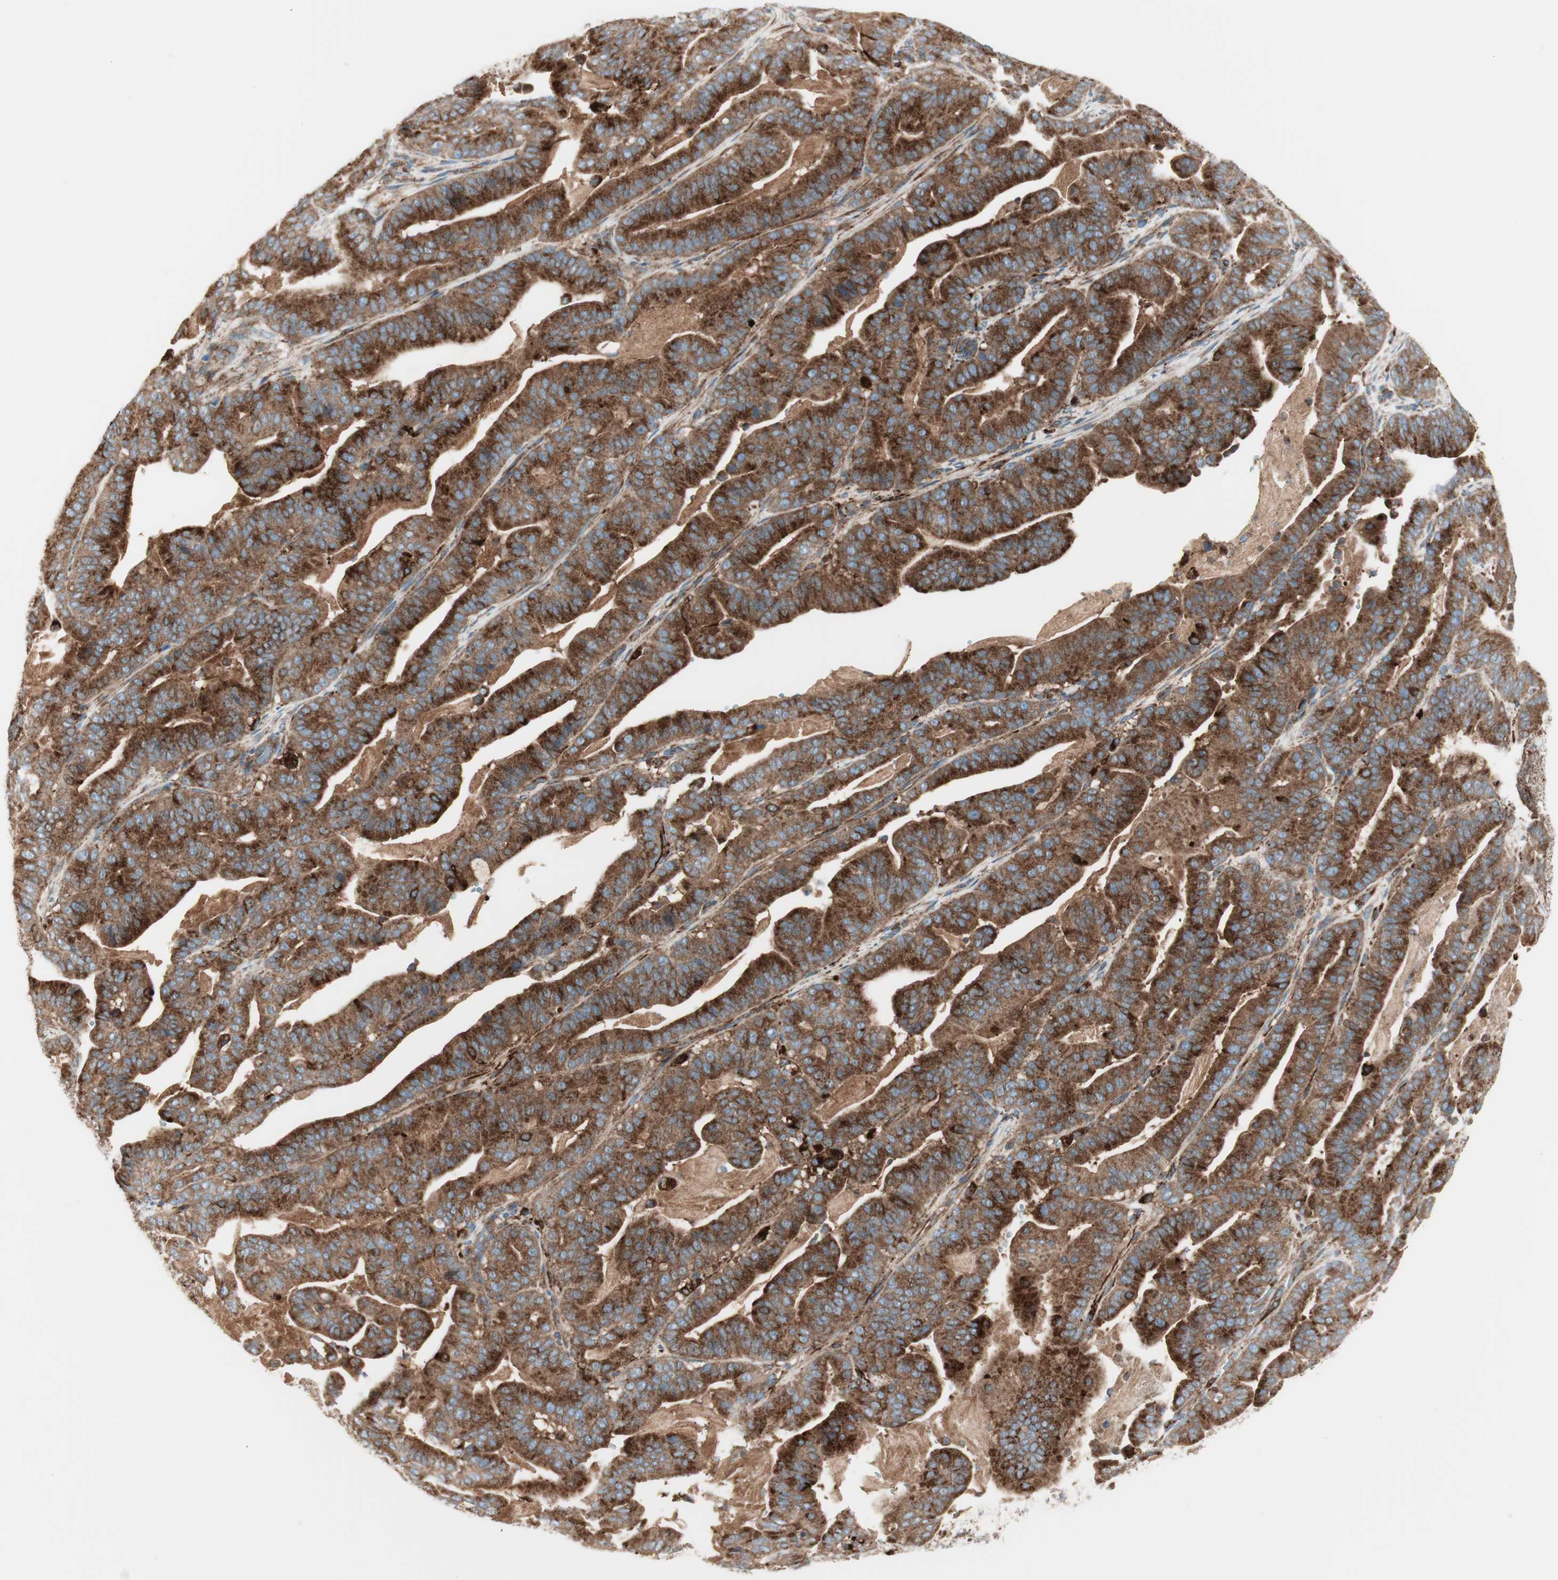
{"staining": {"intensity": "moderate", "quantity": ">75%", "location": "cytoplasmic/membranous"}, "tissue": "pancreatic cancer", "cell_type": "Tumor cells", "image_type": "cancer", "snomed": [{"axis": "morphology", "description": "Adenocarcinoma, NOS"}, {"axis": "topography", "description": "Pancreas"}], "caption": "The photomicrograph reveals a brown stain indicating the presence of a protein in the cytoplasmic/membranous of tumor cells in pancreatic adenocarcinoma. (Brightfield microscopy of DAB IHC at high magnification).", "gene": "ATP6V1G1", "patient": {"sex": "male", "age": 63}}